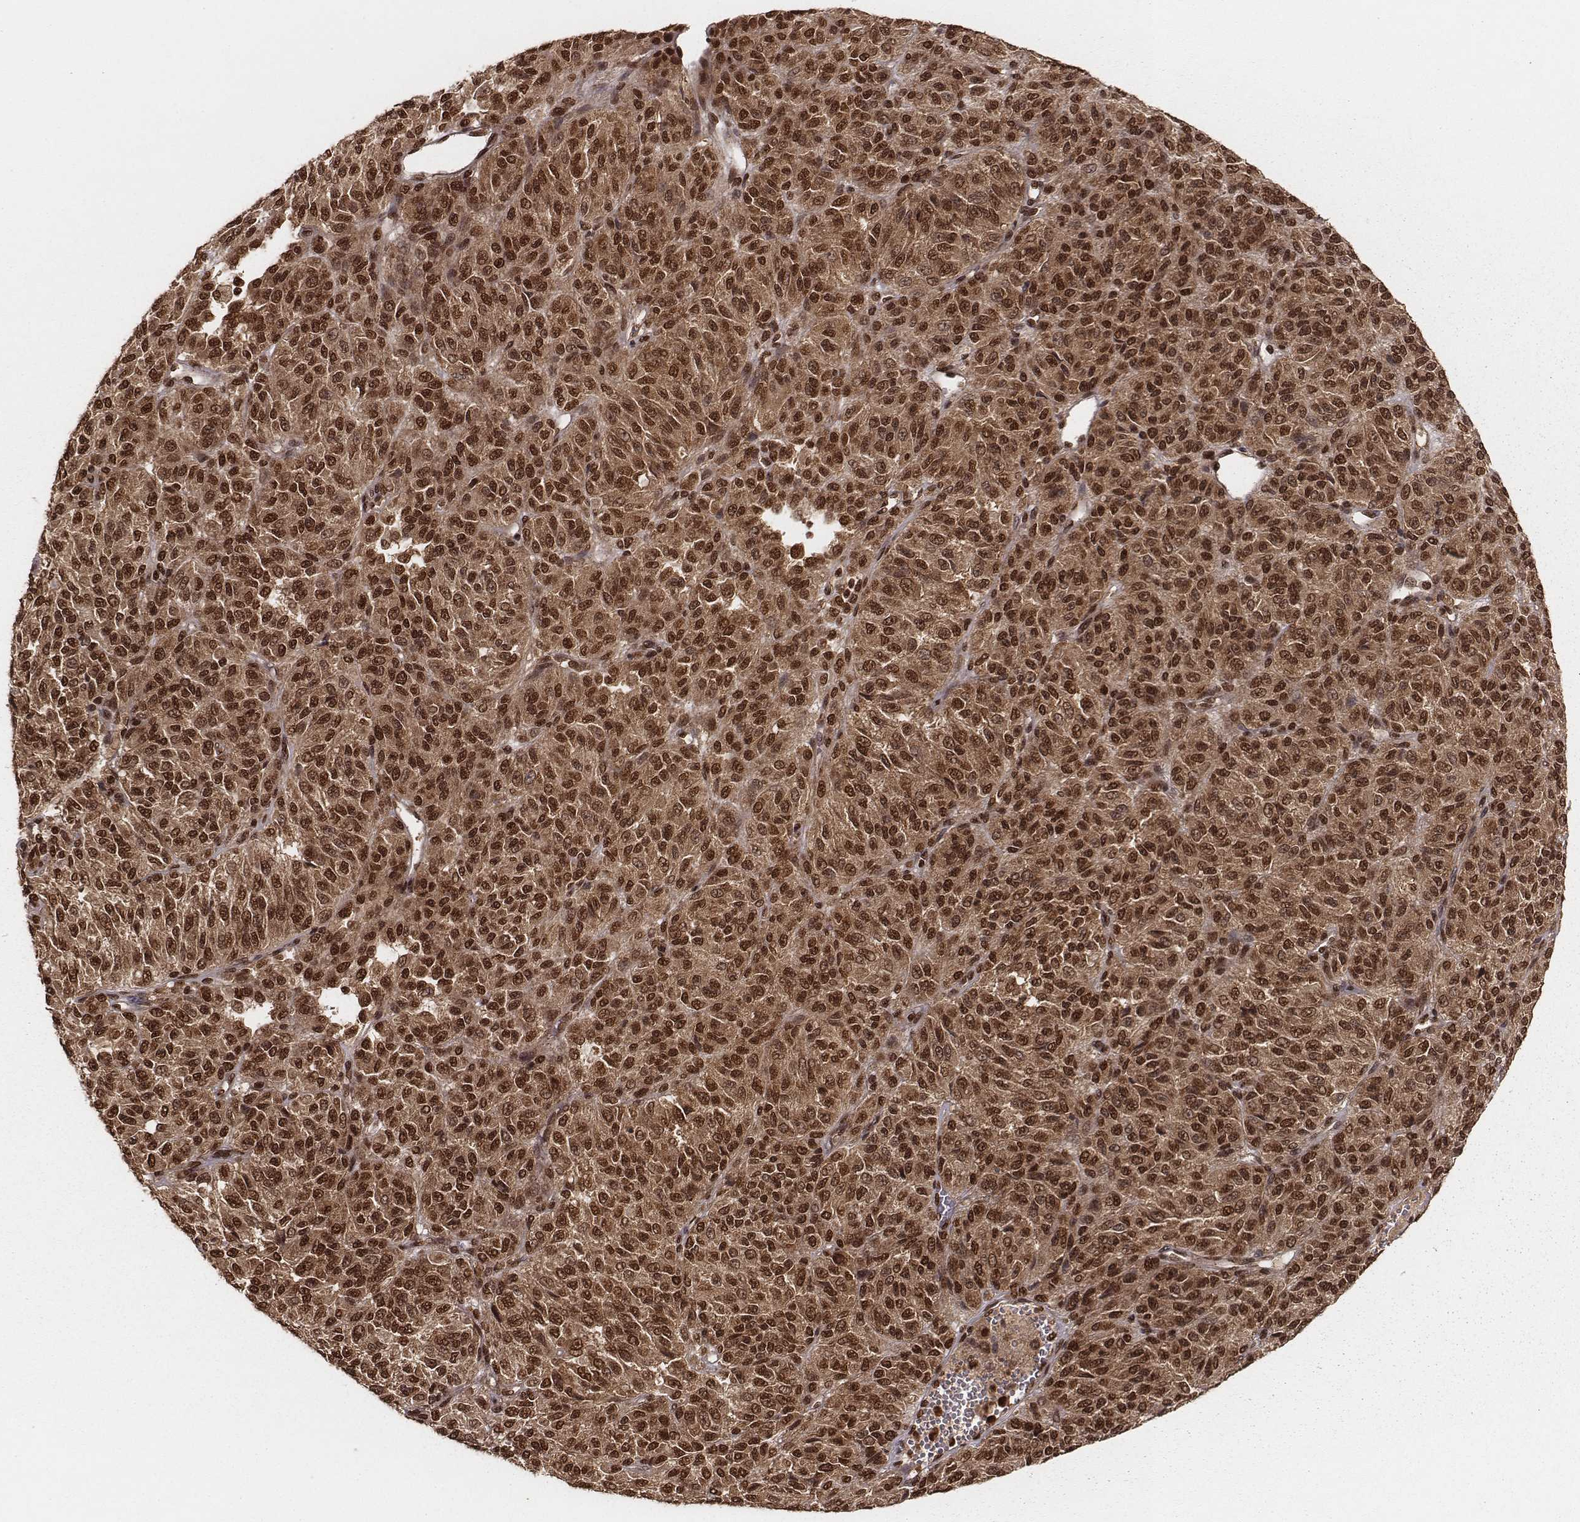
{"staining": {"intensity": "strong", "quantity": ">75%", "location": "cytoplasmic/membranous,nuclear"}, "tissue": "melanoma", "cell_type": "Tumor cells", "image_type": "cancer", "snomed": [{"axis": "morphology", "description": "Malignant melanoma, Metastatic site"}, {"axis": "topography", "description": "Brain"}], "caption": "IHC (DAB (3,3'-diaminobenzidine)) staining of human melanoma exhibits strong cytoplasmic/membranous and nuclear protein positivity in approximately >75% of tumor cells.", "gene": "NFX1", "patient": {"sex": "female", "age": 56}}